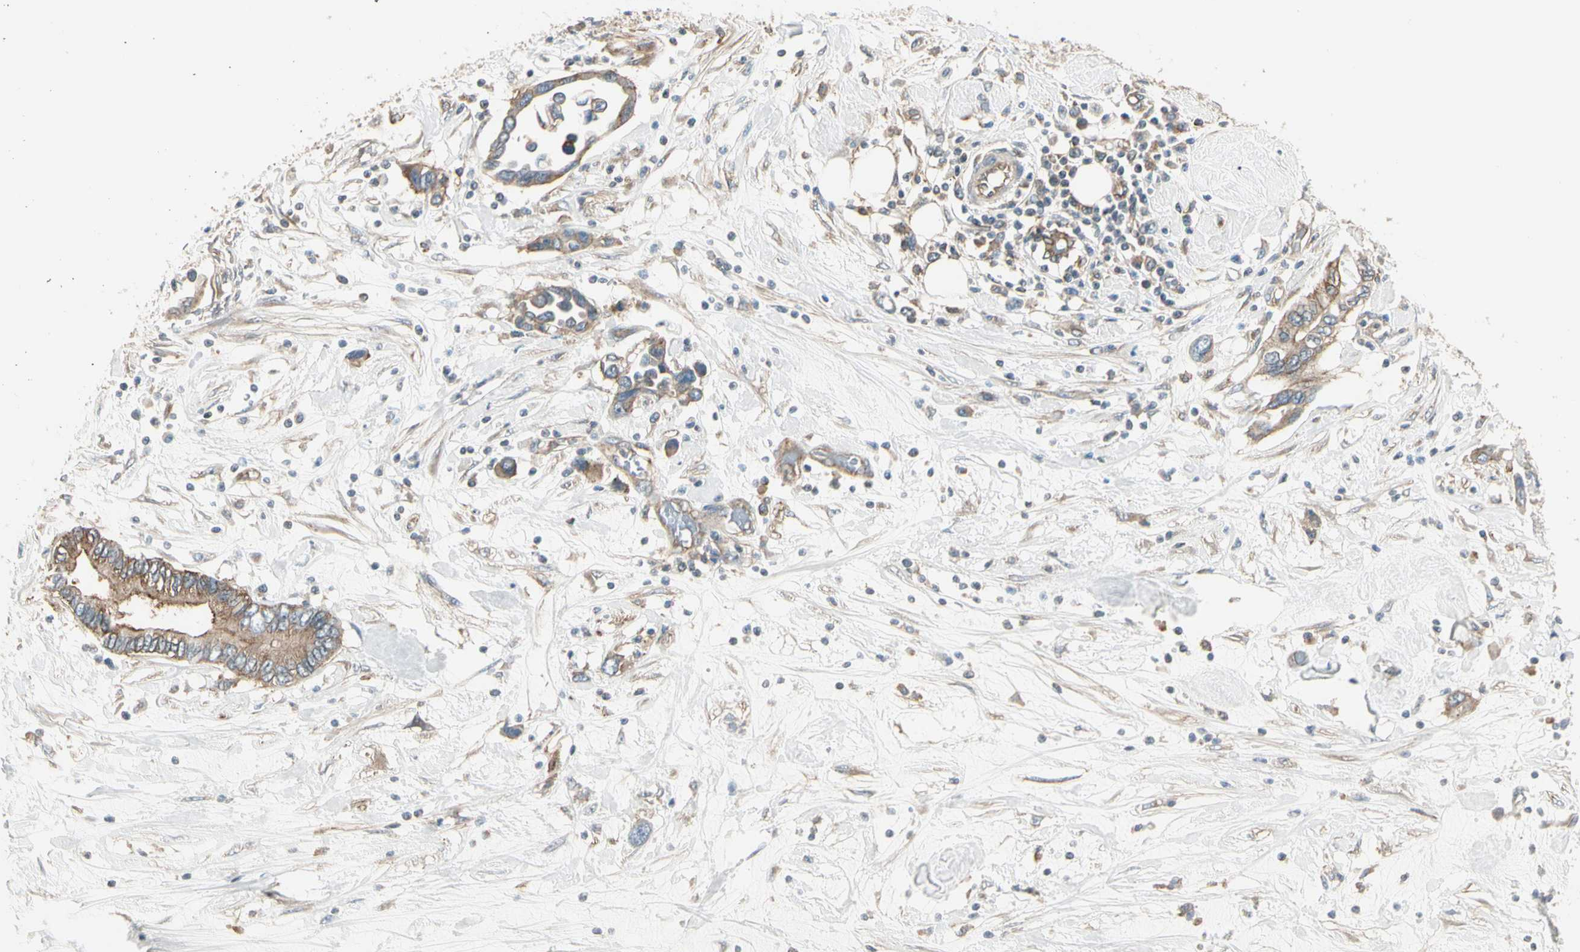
{"staining": {"intensity": "moderate", "quantity": ">75%", "location": "cytoplasmic/membranous"}, "tissue": "pancreatic cancer", "cell_type": "Tumor cells", "image_type": "cancer", "snomed": [{"axis": "morphology", "description": "Adenocarcinoma, NOS"}, {"axis": "topography", "description": "Pancreas"}], "caption": "Immunohistochemical staining of pancreatic adenocarcinoma shows medium levels of moderate cytoplasmic/membranous protein expression in approximately >75% of tumor cells.", "gene": "AGFG1", "patient": {"sex": "female", "age": 57}}